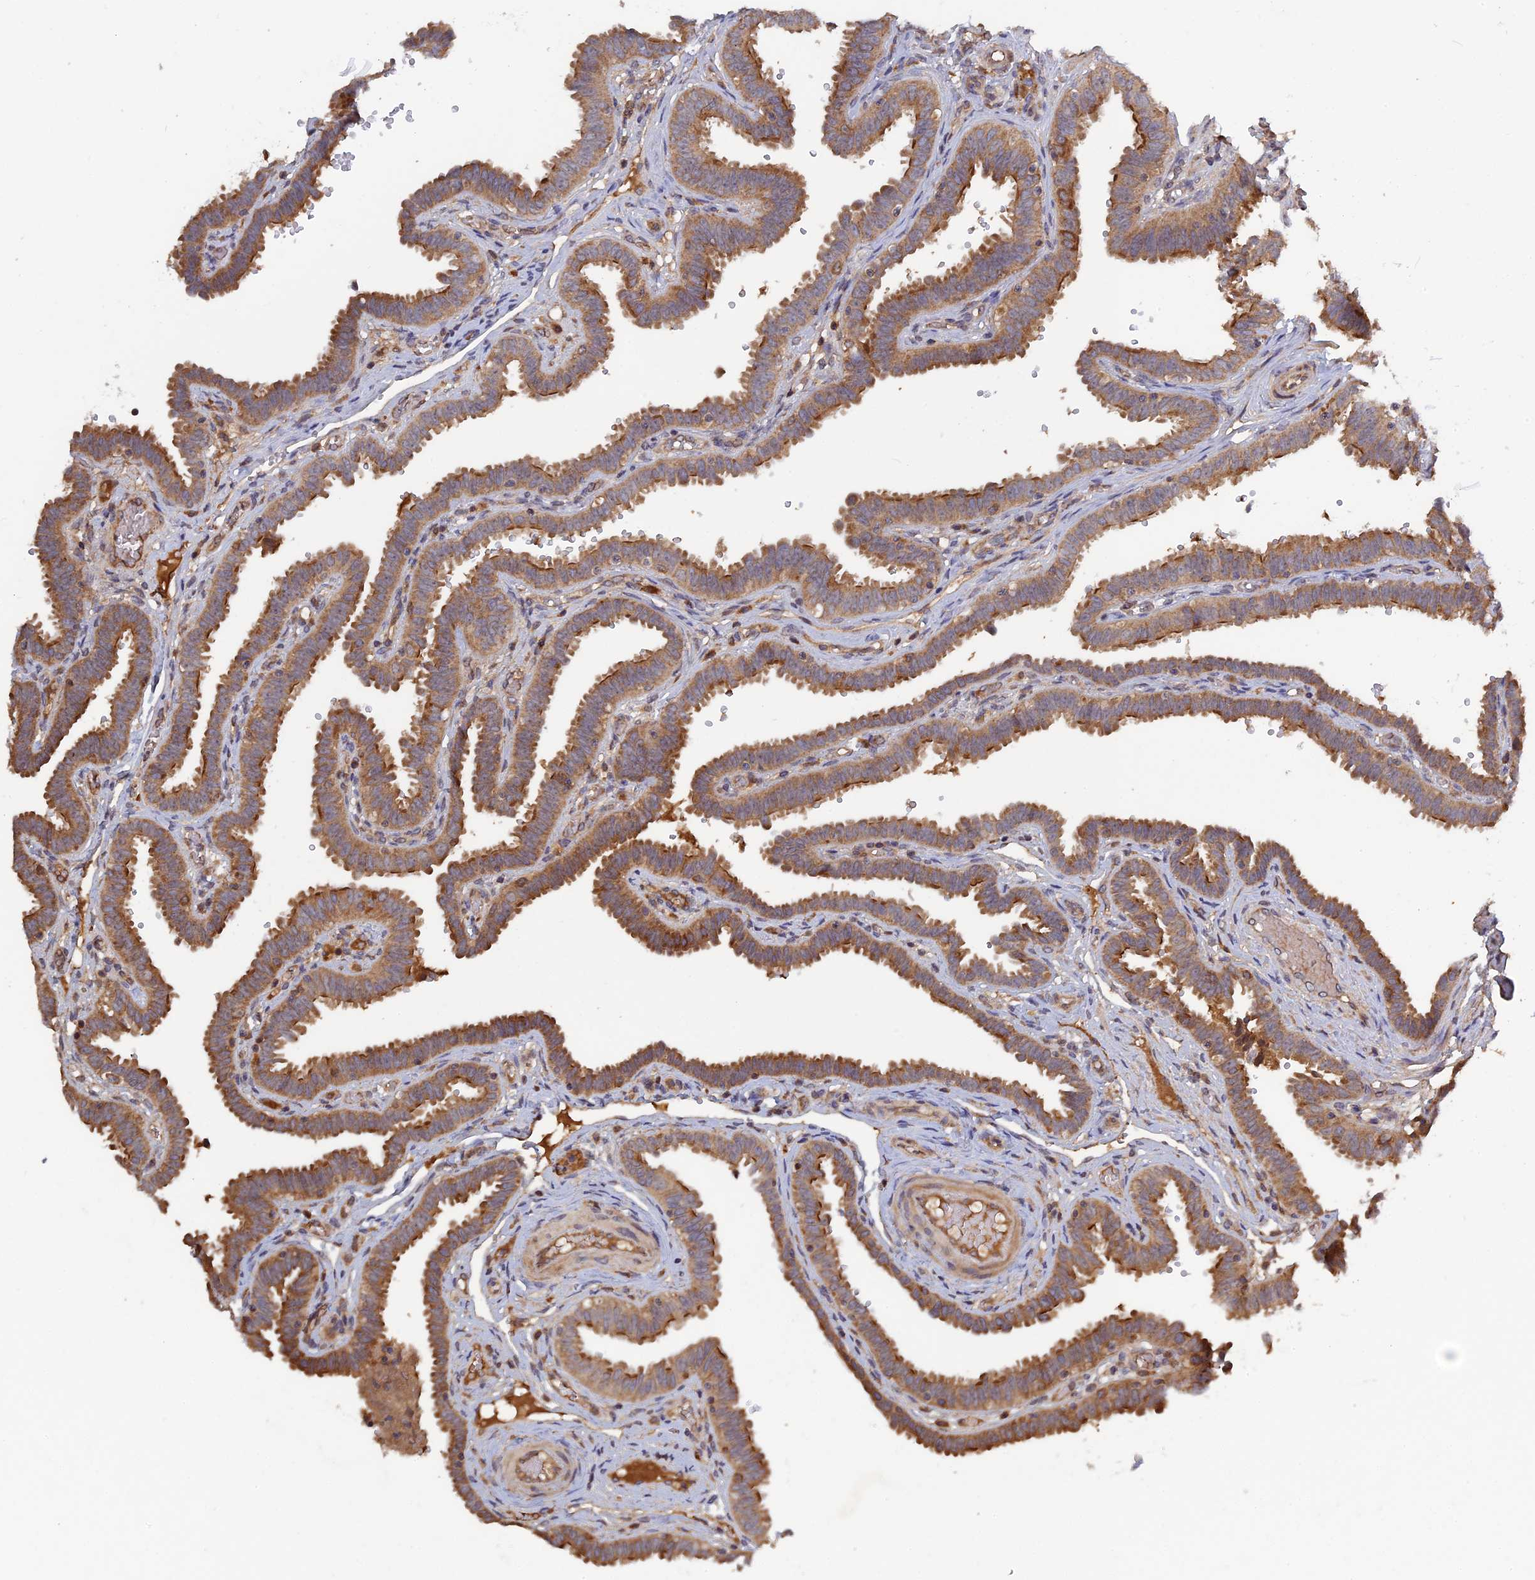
{"staining": {"intensity": "moderate", "quantity": ">75%", "location": "cytoplasmic/membranous"}, "tissue": "fallopian tube", "cell_type": "Glandular cells", "image_type": "normal", "snomed": [{"axis": "morphology", "description": "Normal tissue, NOS"}, {"axis": "topography", "description": "Fallopian tube"}], "caption": "Immunohistochemistry (IHC) (DAB (3,3'-diaminobenzidine)) staining of normal fallopian tube exhibits moderate cytoplasmic/membranous protein expression in about >75% of glandular cells. The protein is shown in brown color, while the nuclei are stained blue.", "gene": "RAB15", "patient": {"sex": "female", "age": 37}}